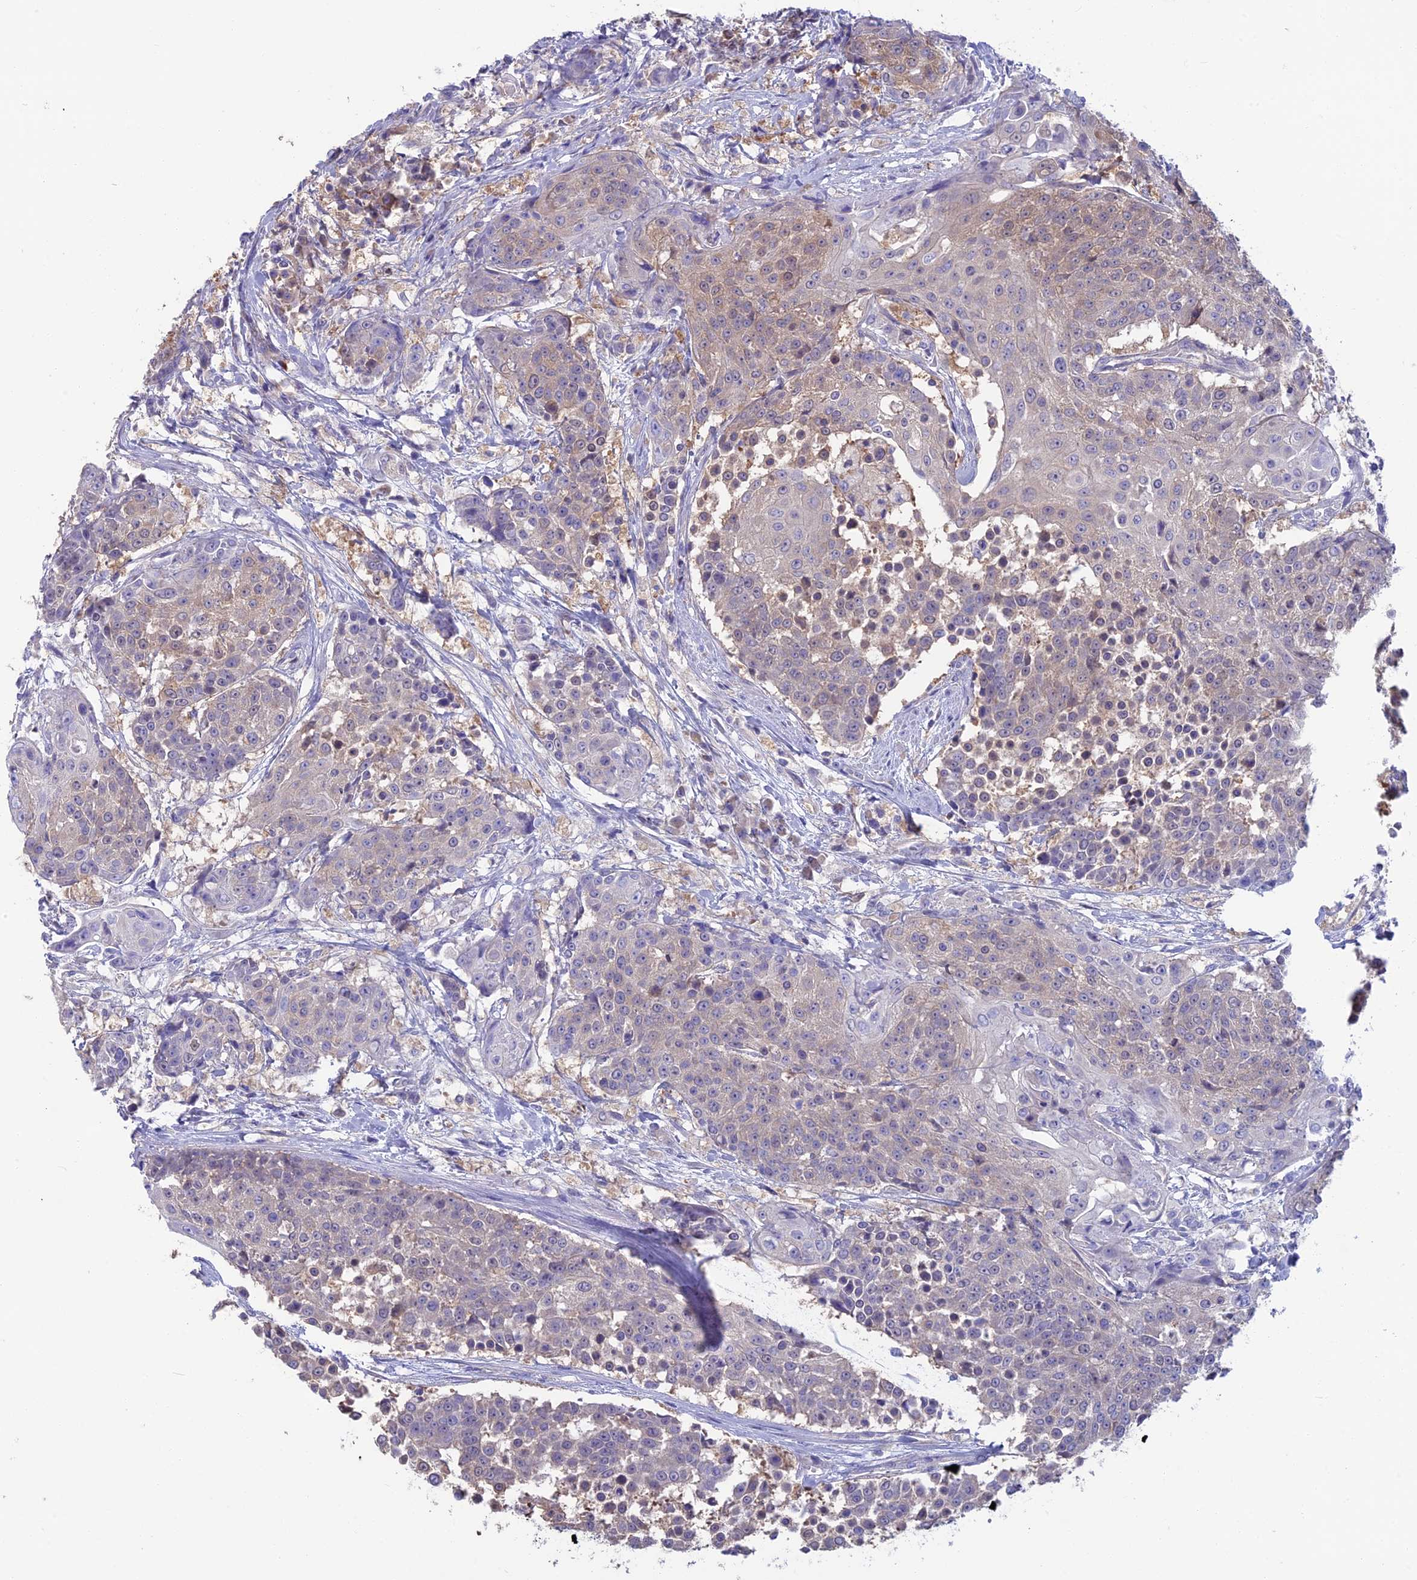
{"staining": {"intensity": "weak", "quantity": "<25%", "location": "cytoplasmic/membranous"}, "tissue": "urothelial cancer", "cell_type": "Tumor cells", "image_type": "cancer", "snomed": [{"axis": "morphology", "description": "Urothelial carcinoma, High grade"}, {"axis": "topography", "description": "Urinary bladder"}], "caption": "A high-resolution micrograph shows IHC staining of urothelial carcinoma (high-grade), which demonstrates no significant staining in tumor cells.", "gene": "SNAP91", "patient": {"sex": "female", "age": 63}}